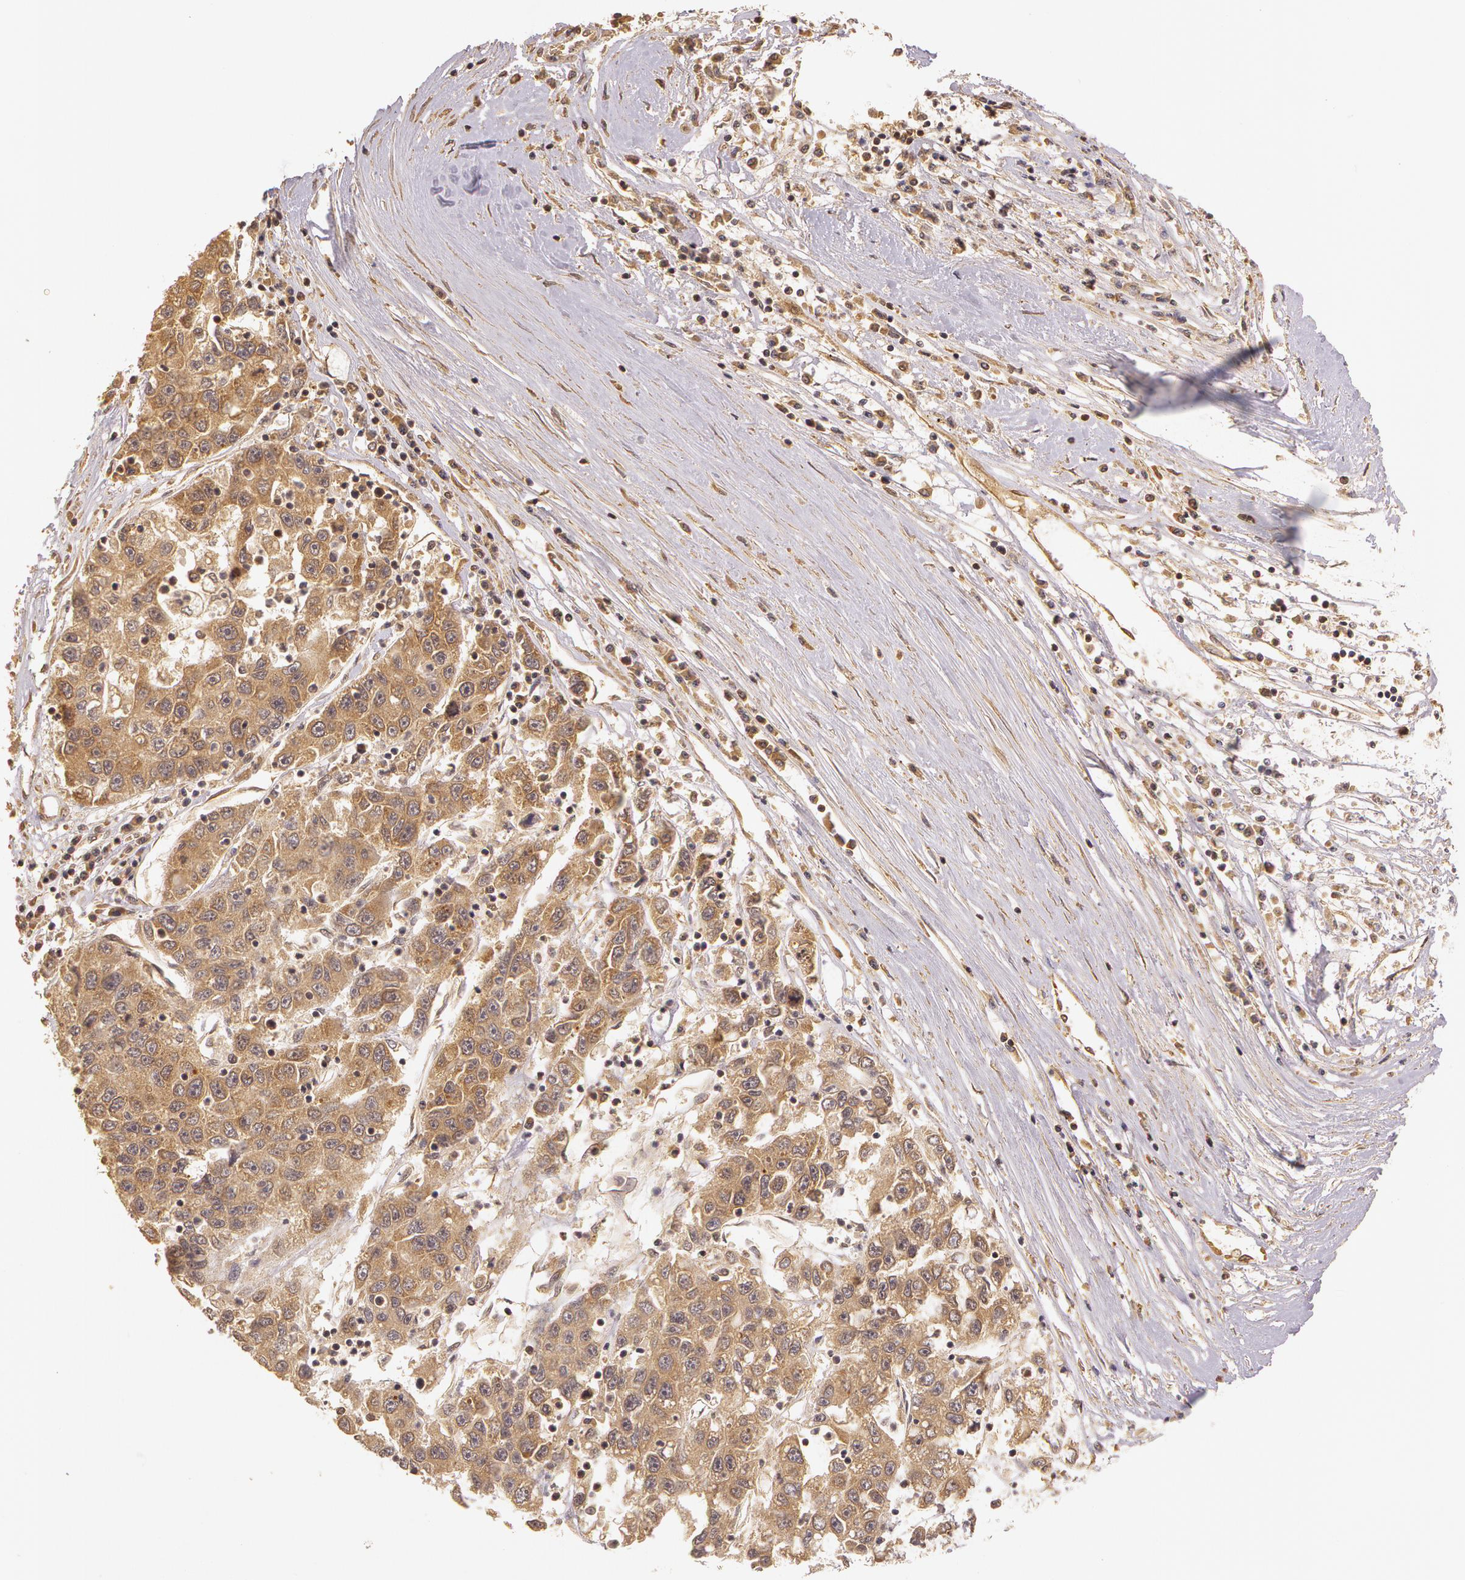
{"staining": {"intensity": "moderate", "quantity": ">75%", "location": "cytoplasmic/membranous"}, "tissue": "liver cancer", "cell_type": "Tumor cells", "image_type": "cancer", "snomed": [{"axis": "morphology", "description": "Carcinoma, Hepatocellular, NOS"}, {"axis": "topography", "description": "Liver"}], "caption": "This is a histology image of immunohistochemistry staining of liver hepatocellular carcinoma, which shows moderate staining in the cytoplasmic/membranous of tumor cells.", "gene": "ASCC2", "patient": {"sex": "male", "age": 49}}